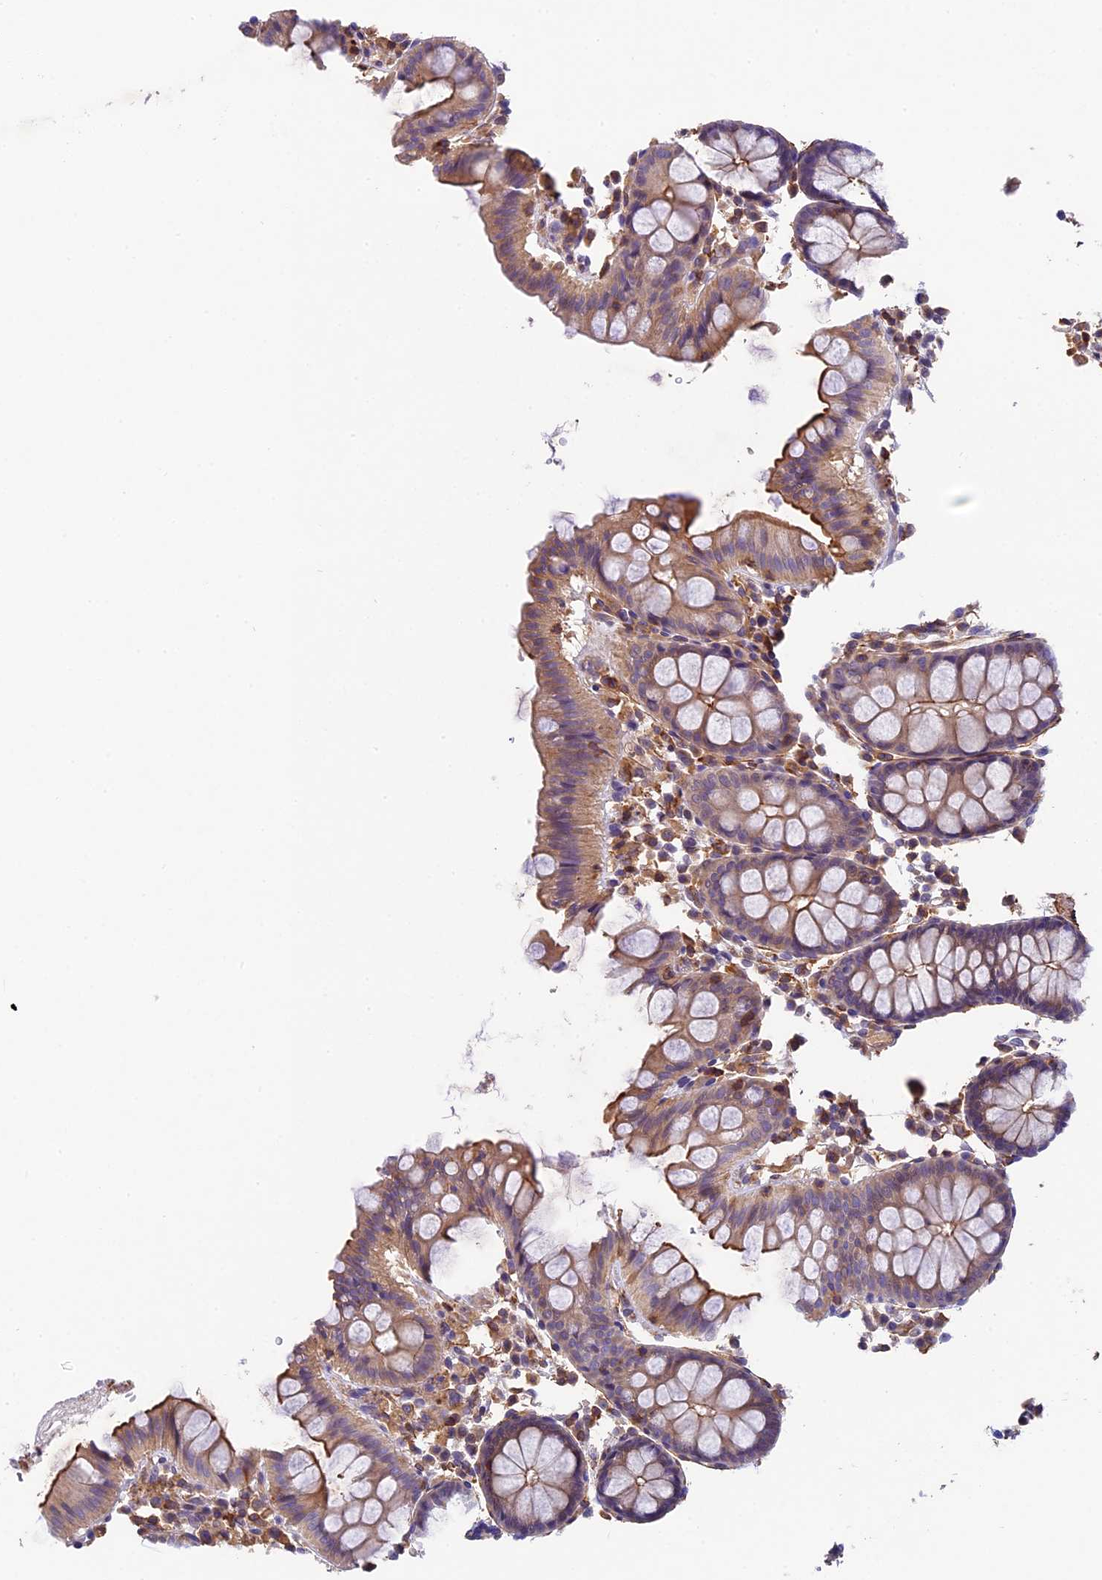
{"staining": {"intensity": "weak", "quantity": "25%-75%", "location": "cytoplasmic/membranous"}, "tissue": "colon", "cell_type": "Endothelial cells", "image_type": "normal", "snomed": [{"axis": "morphology", "description": "Normal tissue, NOS"}, {"axis": "topography", "description": "Colon"}], "caption": "Approximately 25%-75% of endothelial cells in normal human colon reveal weak cytoplasmic/membranous protein staining as visualized by brown immunohistochemical staining.", "gene": "TBC1D1", "patient": {"sex": "male", "age": 75}}